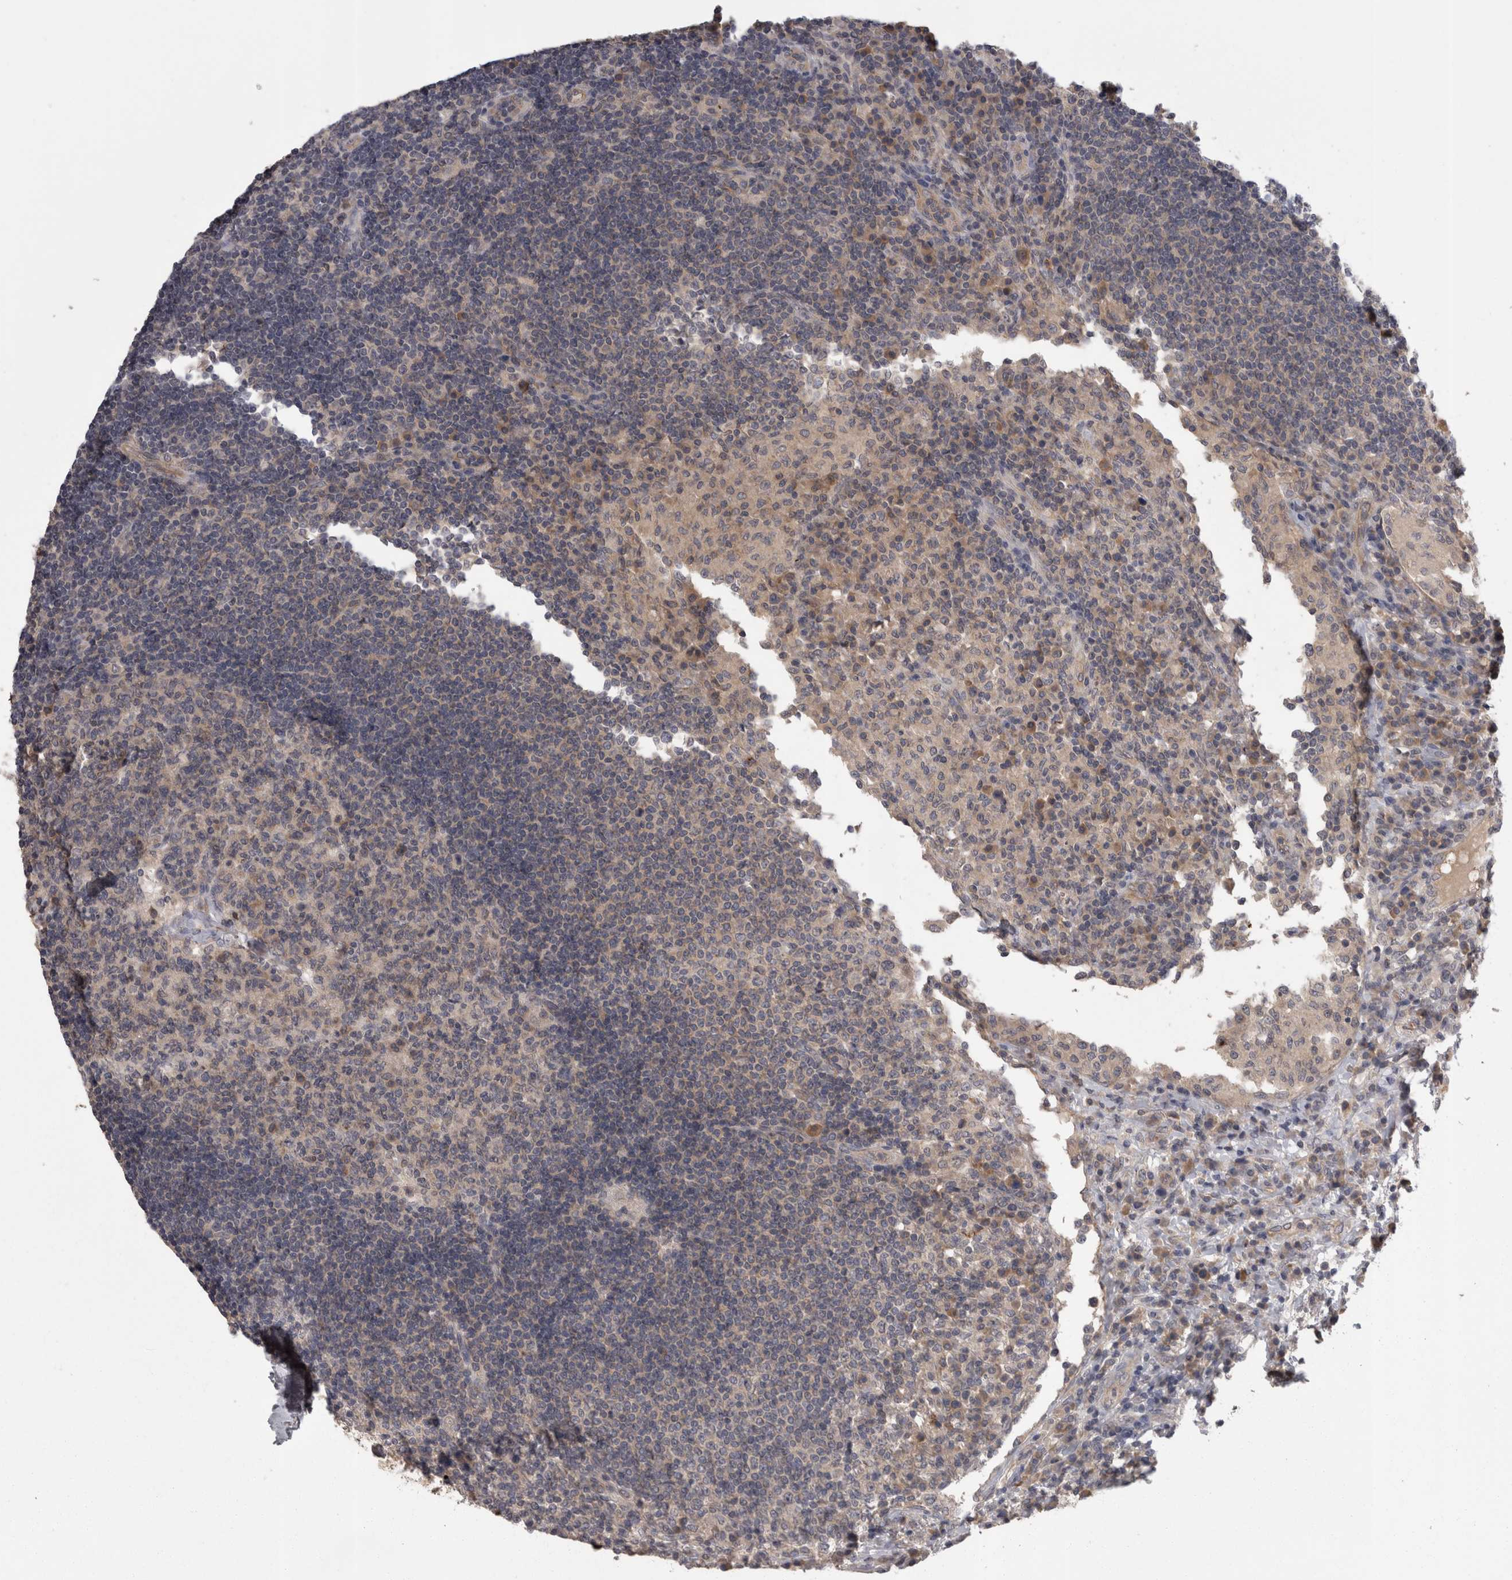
{"staining": {"intensity": "weak", "quantity": "25%-75%", "location": "cytoplasmic/membranous"}, "tissue": "lymph node", "cell_type": "Germinal center cells", "image_type": "normal", "snomed": [{"axis": "morphology", "description": "Normal tissue, NOS"}, {"axis": "topography", "description": "Lymph node"}], "caption": "DAB (3,3'-diaminobenzidine) immunohistochemical staining of unremarkable human lymph node reveals weak cytoplasmic/membranous protein expression in approximately 25%-75% of germinal center cells.", "gene": "PON3", "patient": {"sex": "female", "age": 53}}